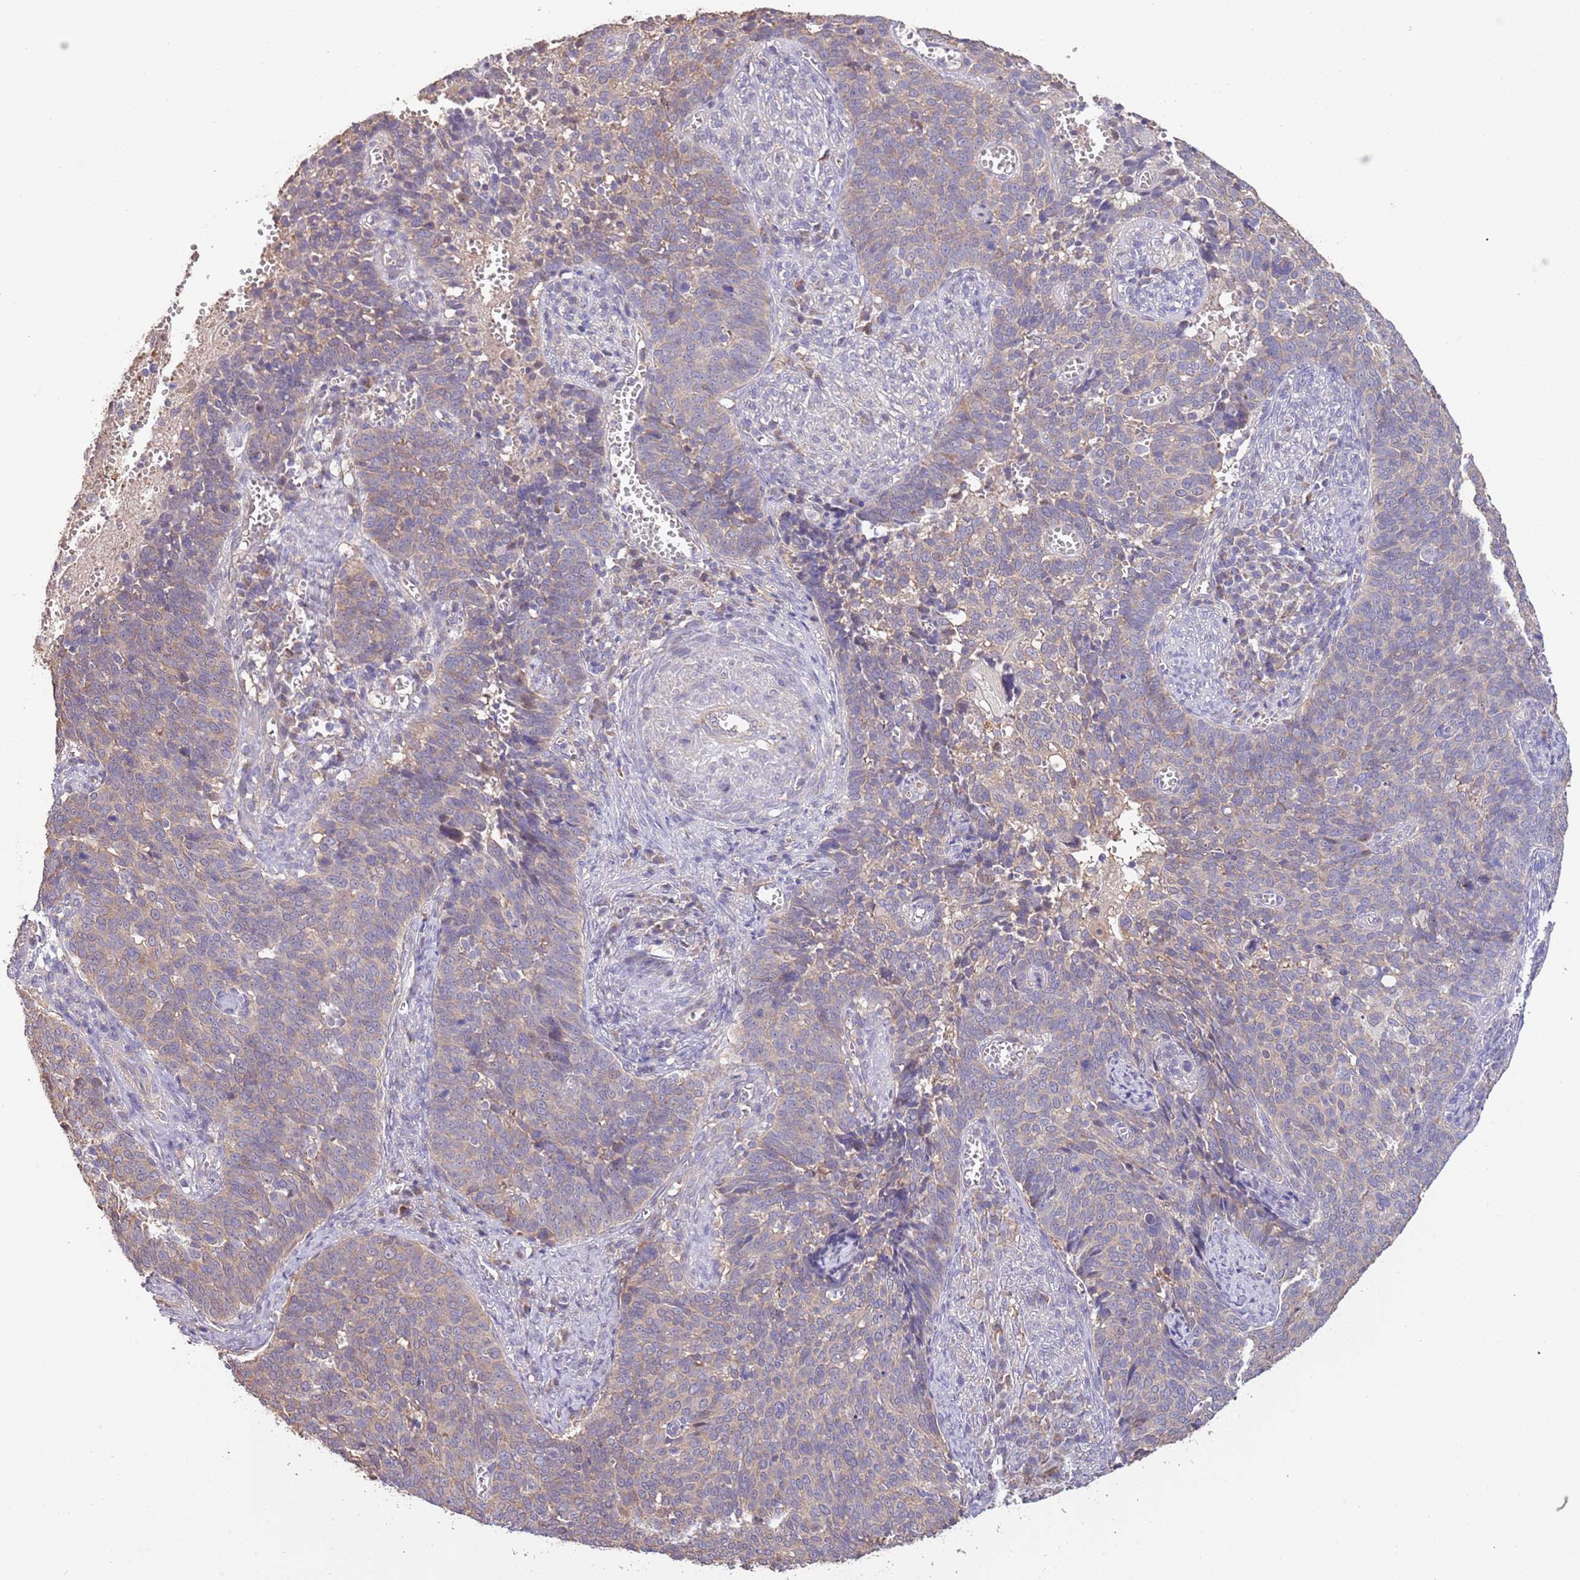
{"staining": {"intensity": "weak", "quantity": ">75%", "location": "cytoplasmic/membranous"}, "tissue": "cervical cancer", "cell_type": "Tumor cells", "image_type": "cancer", "snomed": [{"axis": "morphology", "description": "Normal tissue, NOS"}, {"axis": "morphology", "description": "Squamous cell carcinoma, NOS"}, {"axis": "topography", "description": "Cervix"}], "caption": "Protein positivity by immunohistochemistry reveals weak cytoplasmic/membranous positivity in about >75% of tumor cells in squamous cell carcinoma (cervical). The staining was performed using DAB to visualize the protein expression in brown, while the nuclei were stained in blue with hematoxylin (Magnification: 20x).", "gene": "LIPJ", "patient": {"sex": "female", "age": 39}}